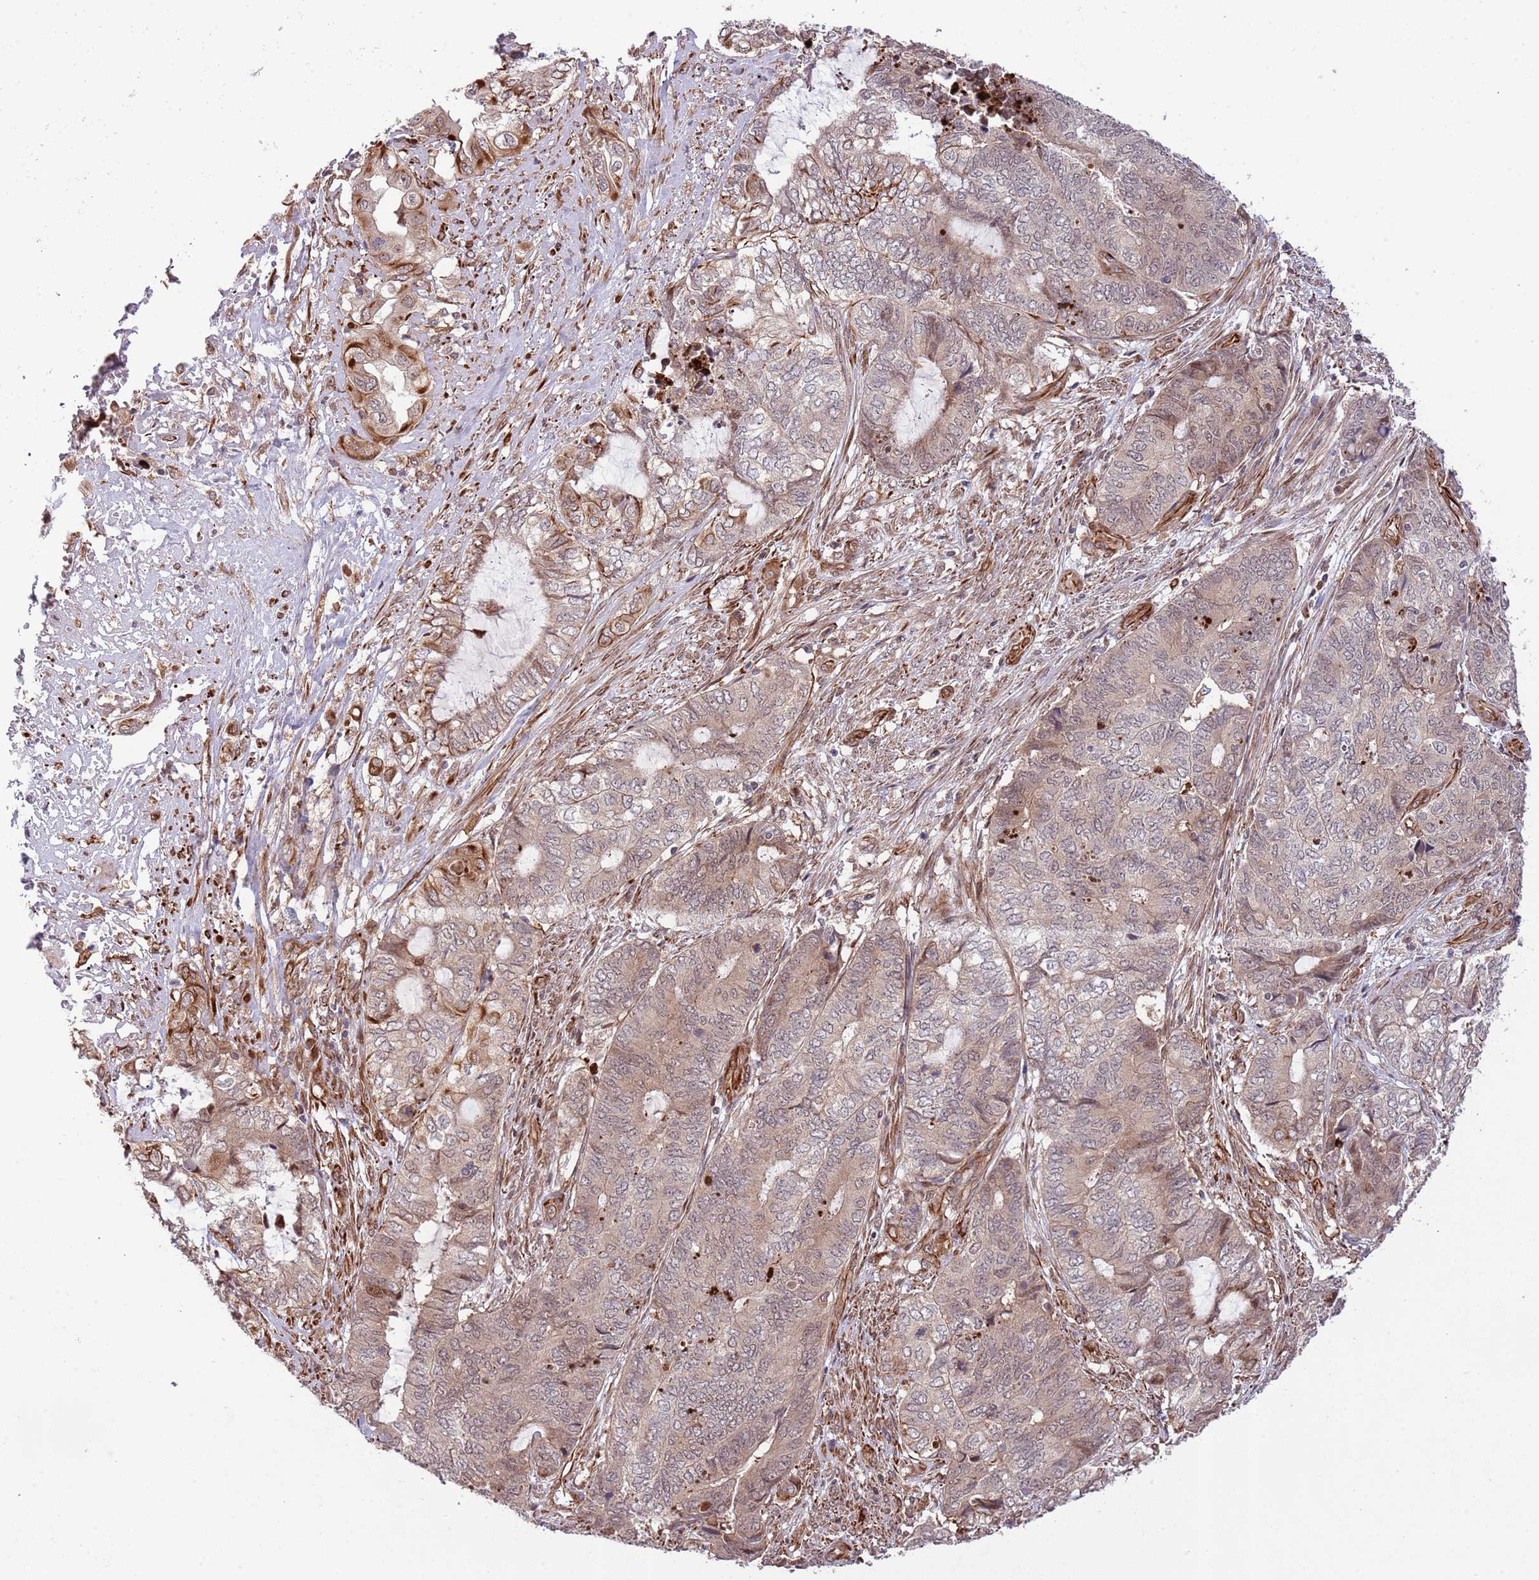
{"staining": {"intensity": "weak", "quantity": "25%-75%", "location": "cytoplasmic/membranous"}, "tissue": "endometrial cancer", "cell_type": "Tumor cells", "image_type": "cancer", "snomed": [{"axis": "morphology", "description": "Adenocarcinoma, NOS"}, {"axis": "topography", "description": "Uterus"}, {"axis": "topography", "description": "Endometrium"}], "caption": "Immunohistochemical staining of adenocarcinoma (endometrial) demonstrates weak cytoplasmic/membranous protein staining in about 25%-75% of tumor cells.", "gene": "NEK3", "patient": {"sex": "female", "age": 70}}